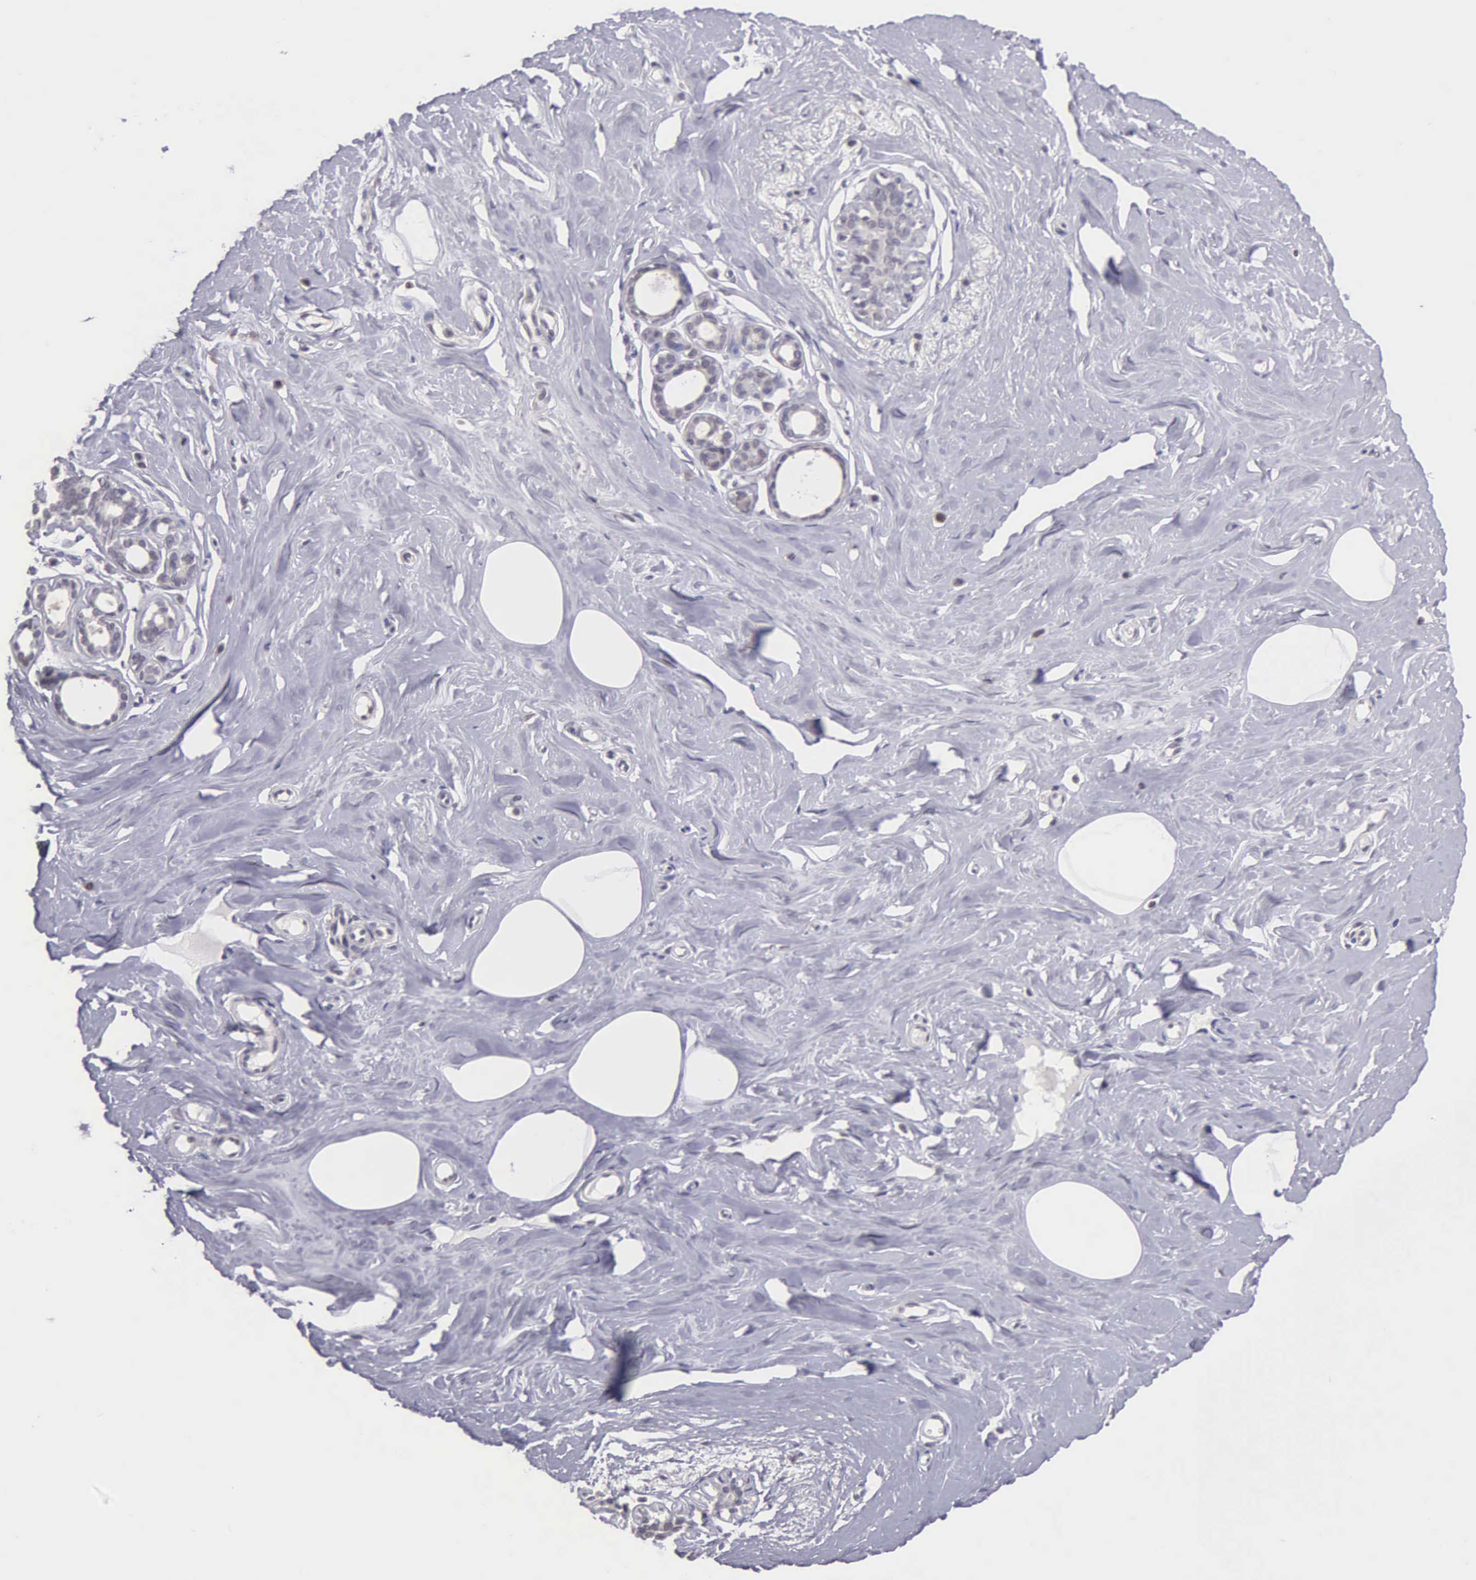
{"staining": {"intensity": "negative", "quantity": "none", "location": "none"}, "tissue": "breast", "cell_type": "Adipocytes", "image_type": "normal", "snomed": [{"axis": "morphology", "description": "Normal tissue, NOS"}, {"axis": "topography", "description": "Breast"}], "caption": "A high-resolution micrograph shows immunohistochemistry staining of normal breast, which demonstrates no significant staining in adipocytes.", "gene": "BRD1", "patient": {"sex": "female", "age": 45}}